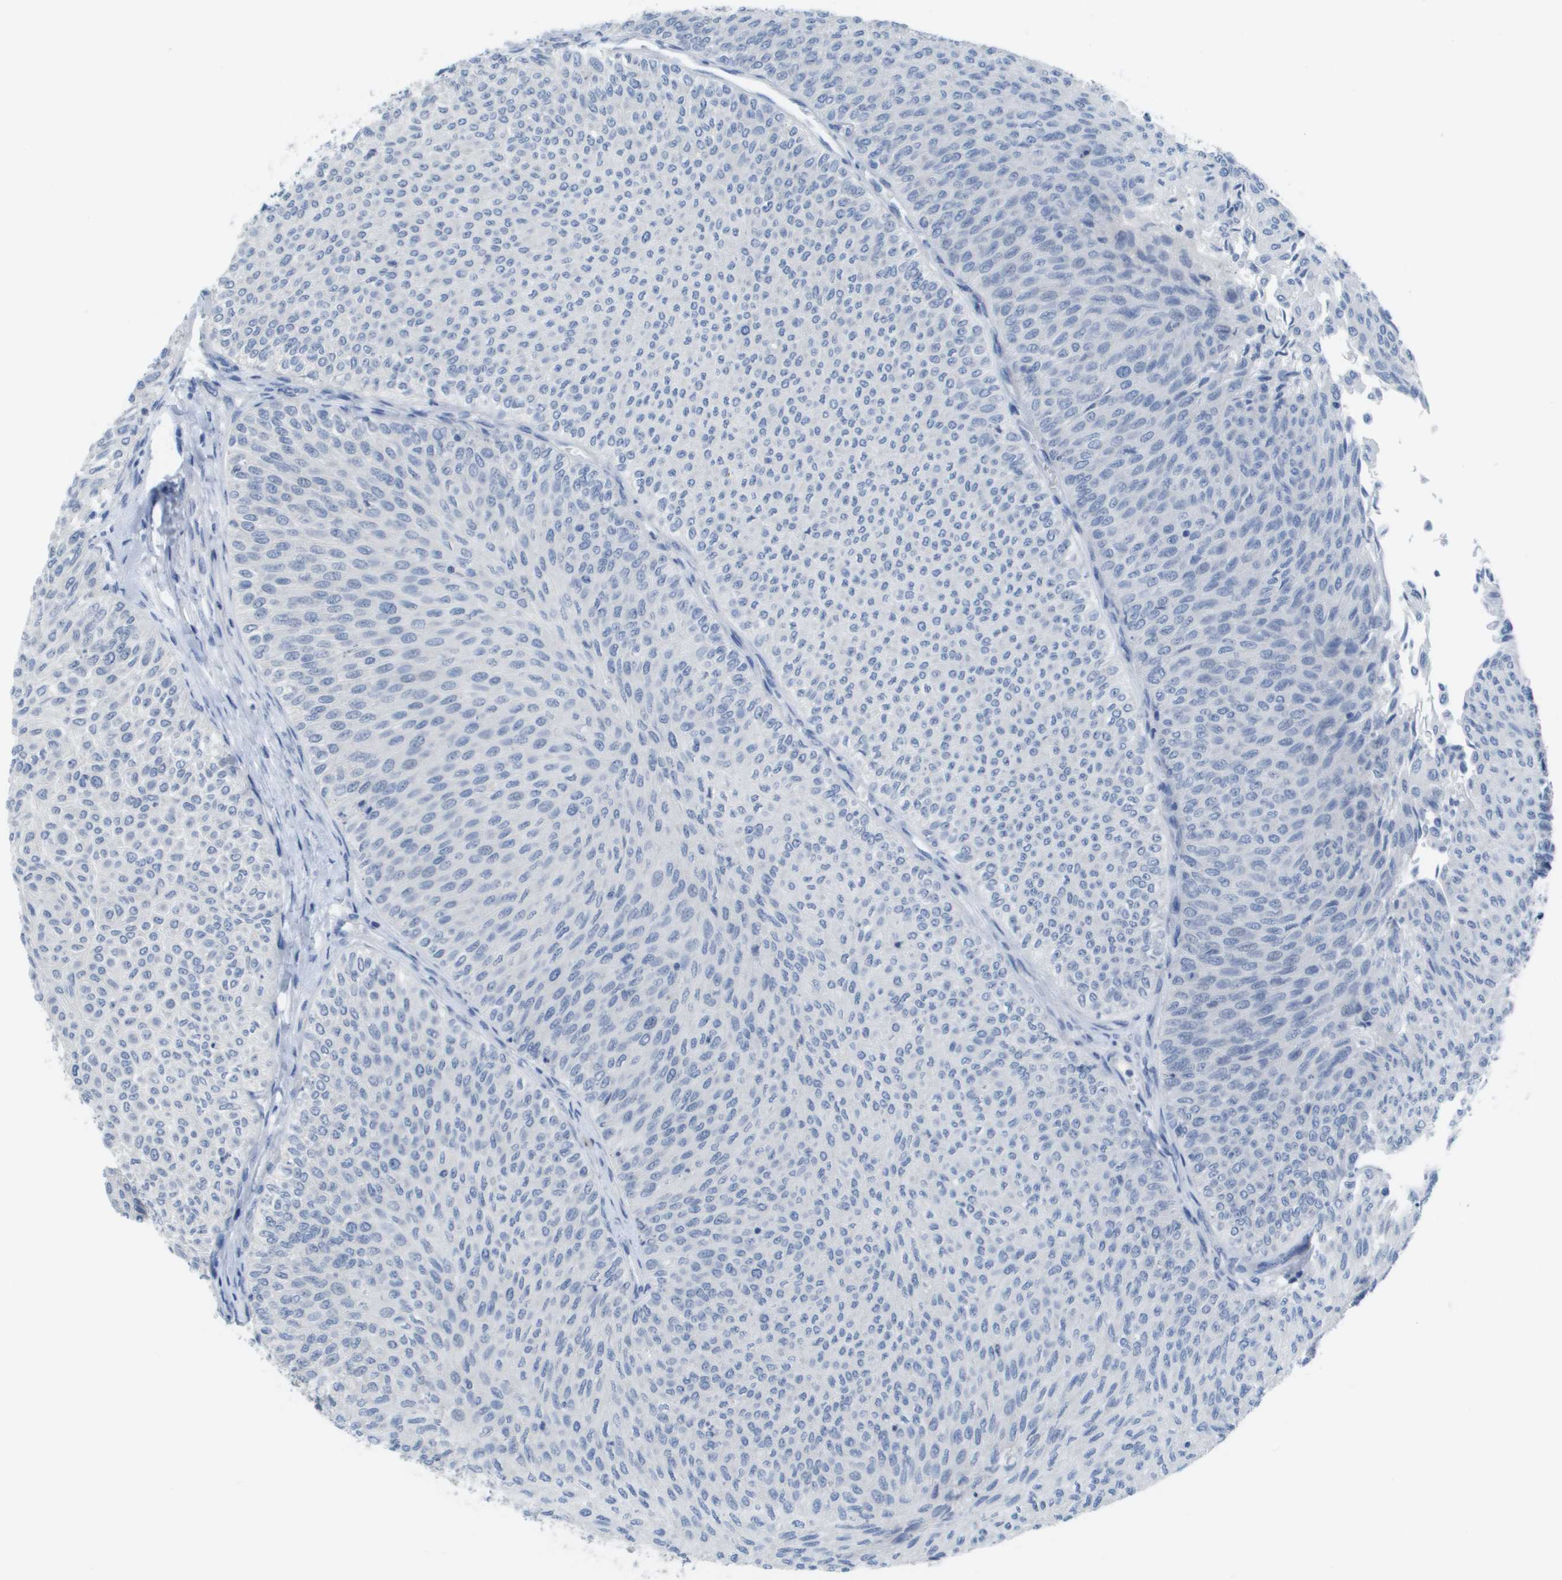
{"staining": {"intensity": "negative", "quantity": "none", "location": "none"}, "tissue": "urothelial cancer", "cell_type": "Tumor cells", "image_type": "cancer", "snomed": [{"axis": "morphology", "description": "Urothelial carcinoma, Low grade"}, {"axis": "topography", "description": "Urinary bladder"}], "caption": "Immunohistochemistry (IHC) of low-grade urothelial carcinoma reveals no staining in tumor cells. The staining was performed using DAB to visualize the protein expression in brown, while the nuclei were stained in blue with hematoxylin (Magnification: 20x).", "gene": "PDE4A", "patient": {"sex": "male", "age": 78}}